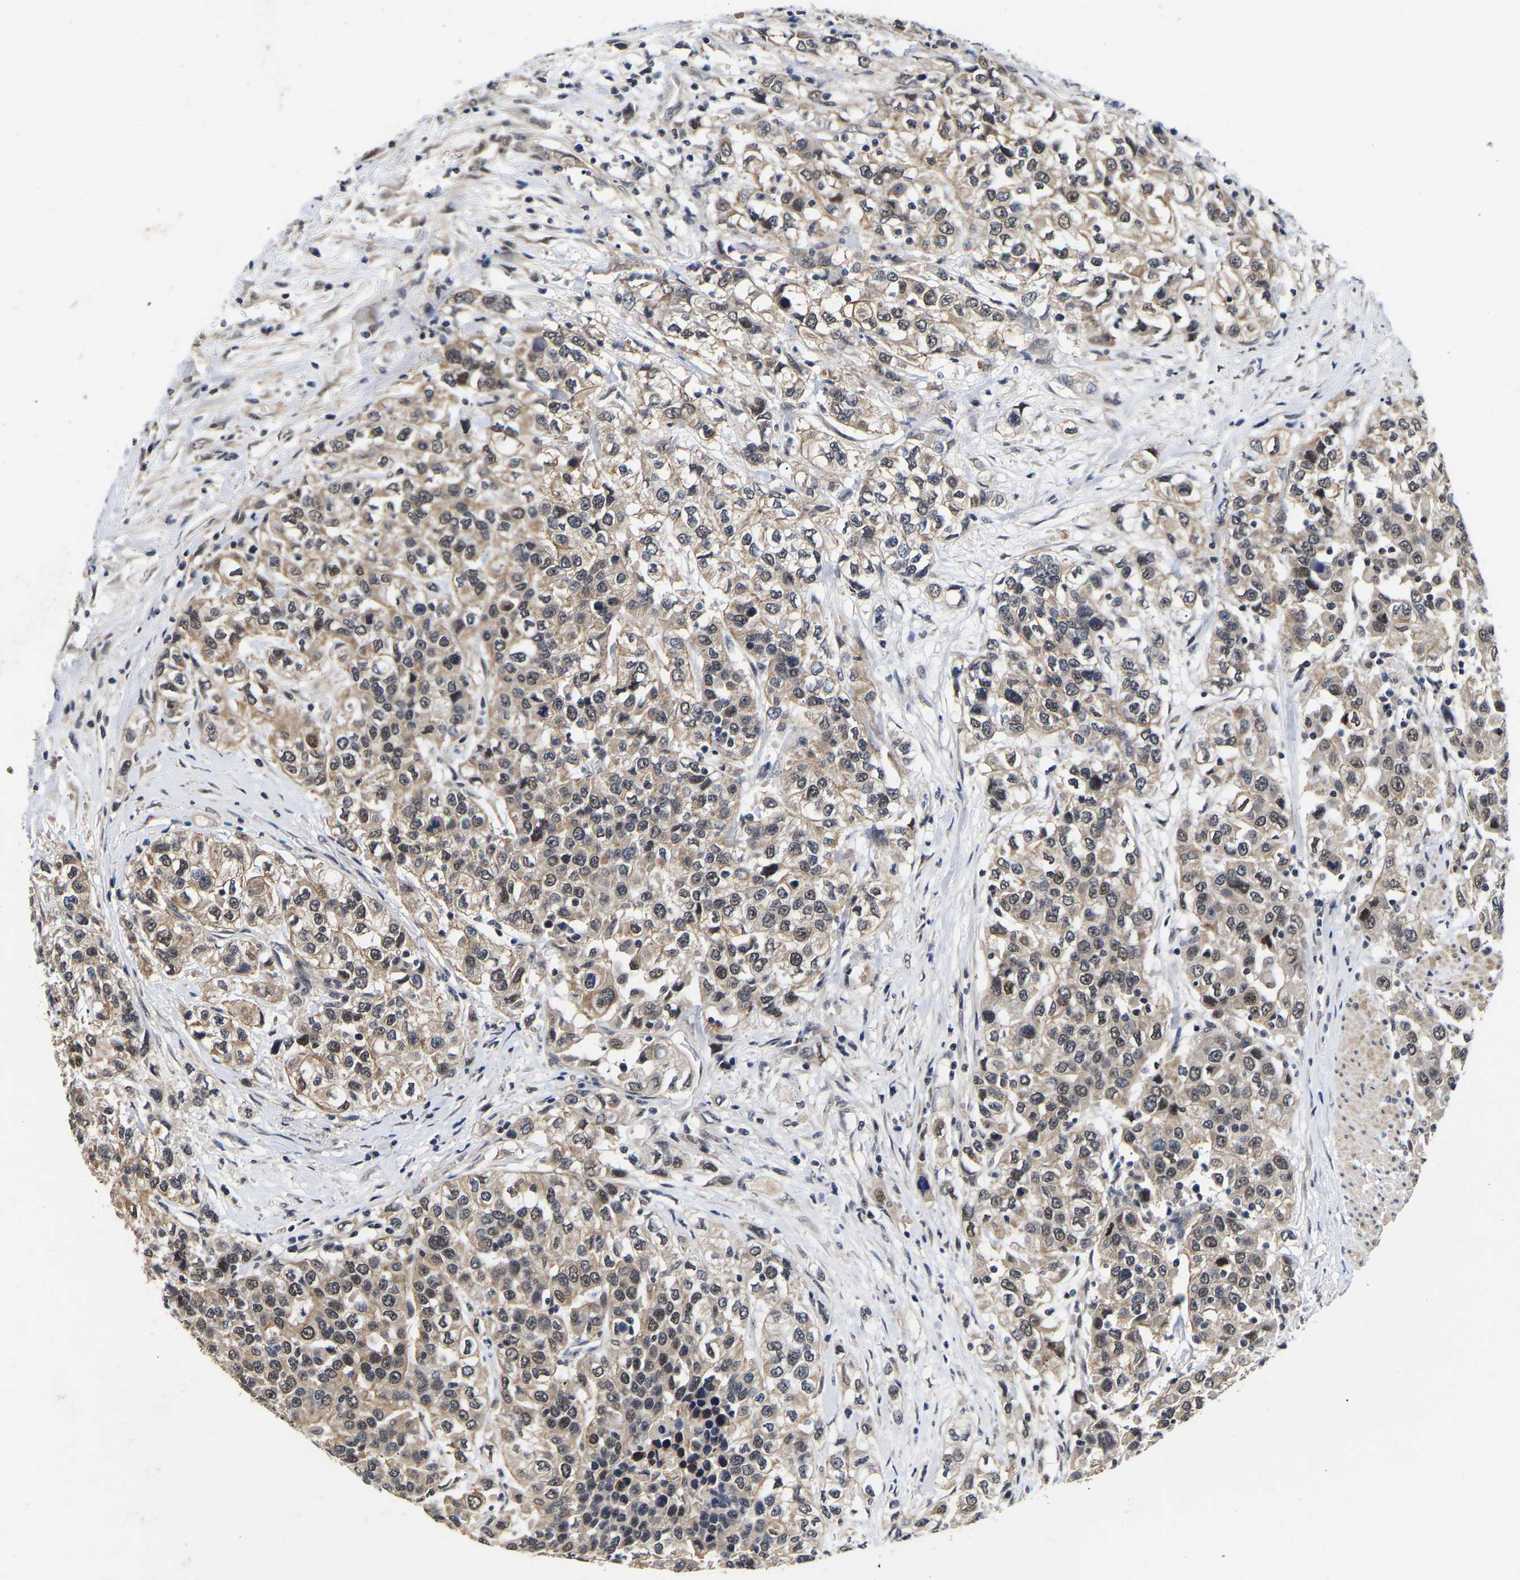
{"staining": {"intensity": "weak", "quantity": ">75%", "location": "cytoplasmic/membranous,nuclear"}, "tissue": "urothelial cancer", "cell_type": "Tumor cells", "image_type": "cancer", "snomed": [{"axis": "morphology", "description": "Urothelial carcinoma, High grade"}, {"axis": "topography", "description": "Urinary bladder"}], "caption": "A high-resolution image shows IHC staining of high-grade urothelial carcinoma, which displays weak cytoplasmic/membranous and nuclear positivity in about >75% of tumor cells.", "gene": "METTL16", "patient": {"sex": "female", "age": 80}}